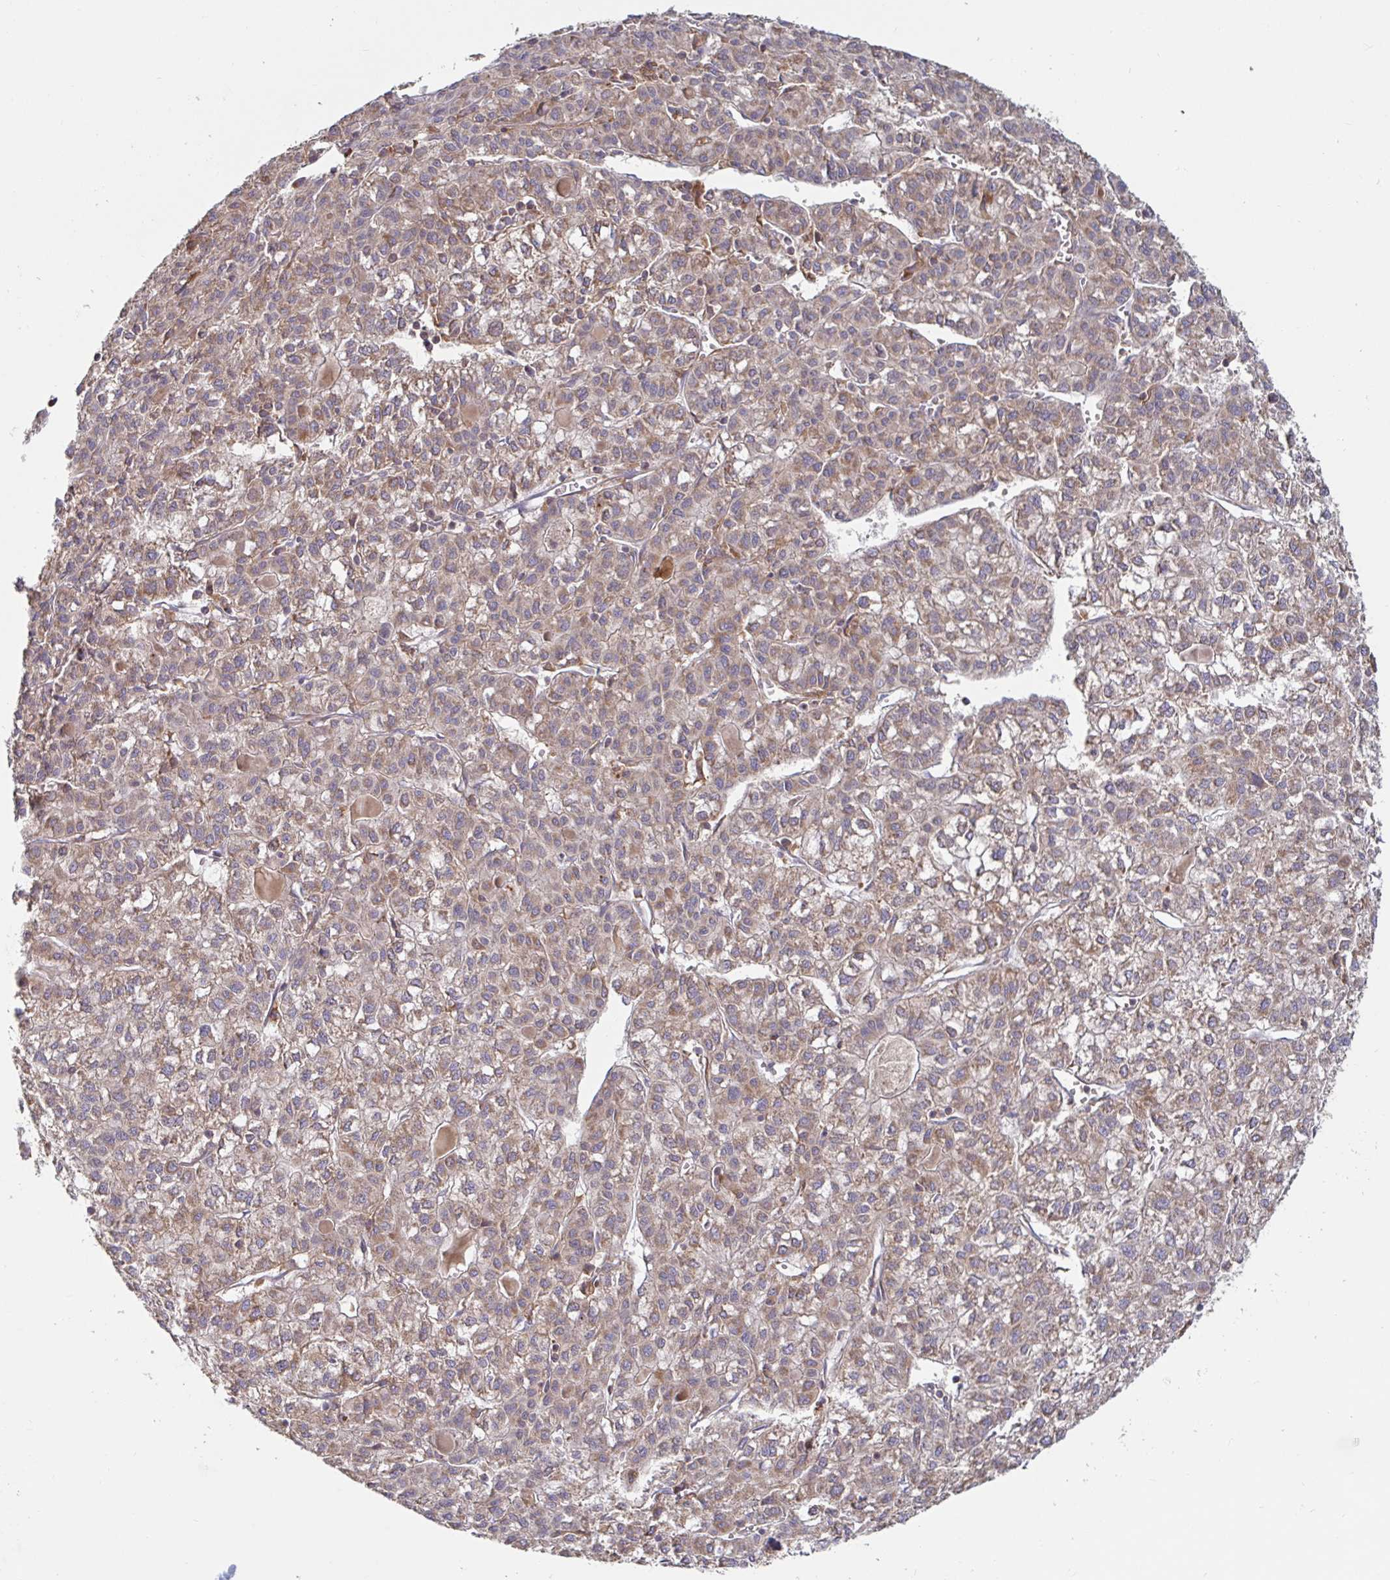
{"staining": {"intensity": "weak", "quantity": ">75%", "location": "cytoplasmic/membranous"}, "tissue": "liver cancer", "cell_type": "Tumor cells", "image_type": "cancer", "snomed": [{"axis": "morphology", "description": "Carcinoma, Hepatocellular, NOS"}, {"axis": "topography", "description": "Liver"}], "caption": "Liver cancer (hepatocellular carcinoma) stained for a protein (brown) exhibits weak cytoplasmic/membranous positive positivity in approximately >75% of tumor cells.", "gene": "LARP1", "patient": {"sex": "female", "age": 43}}